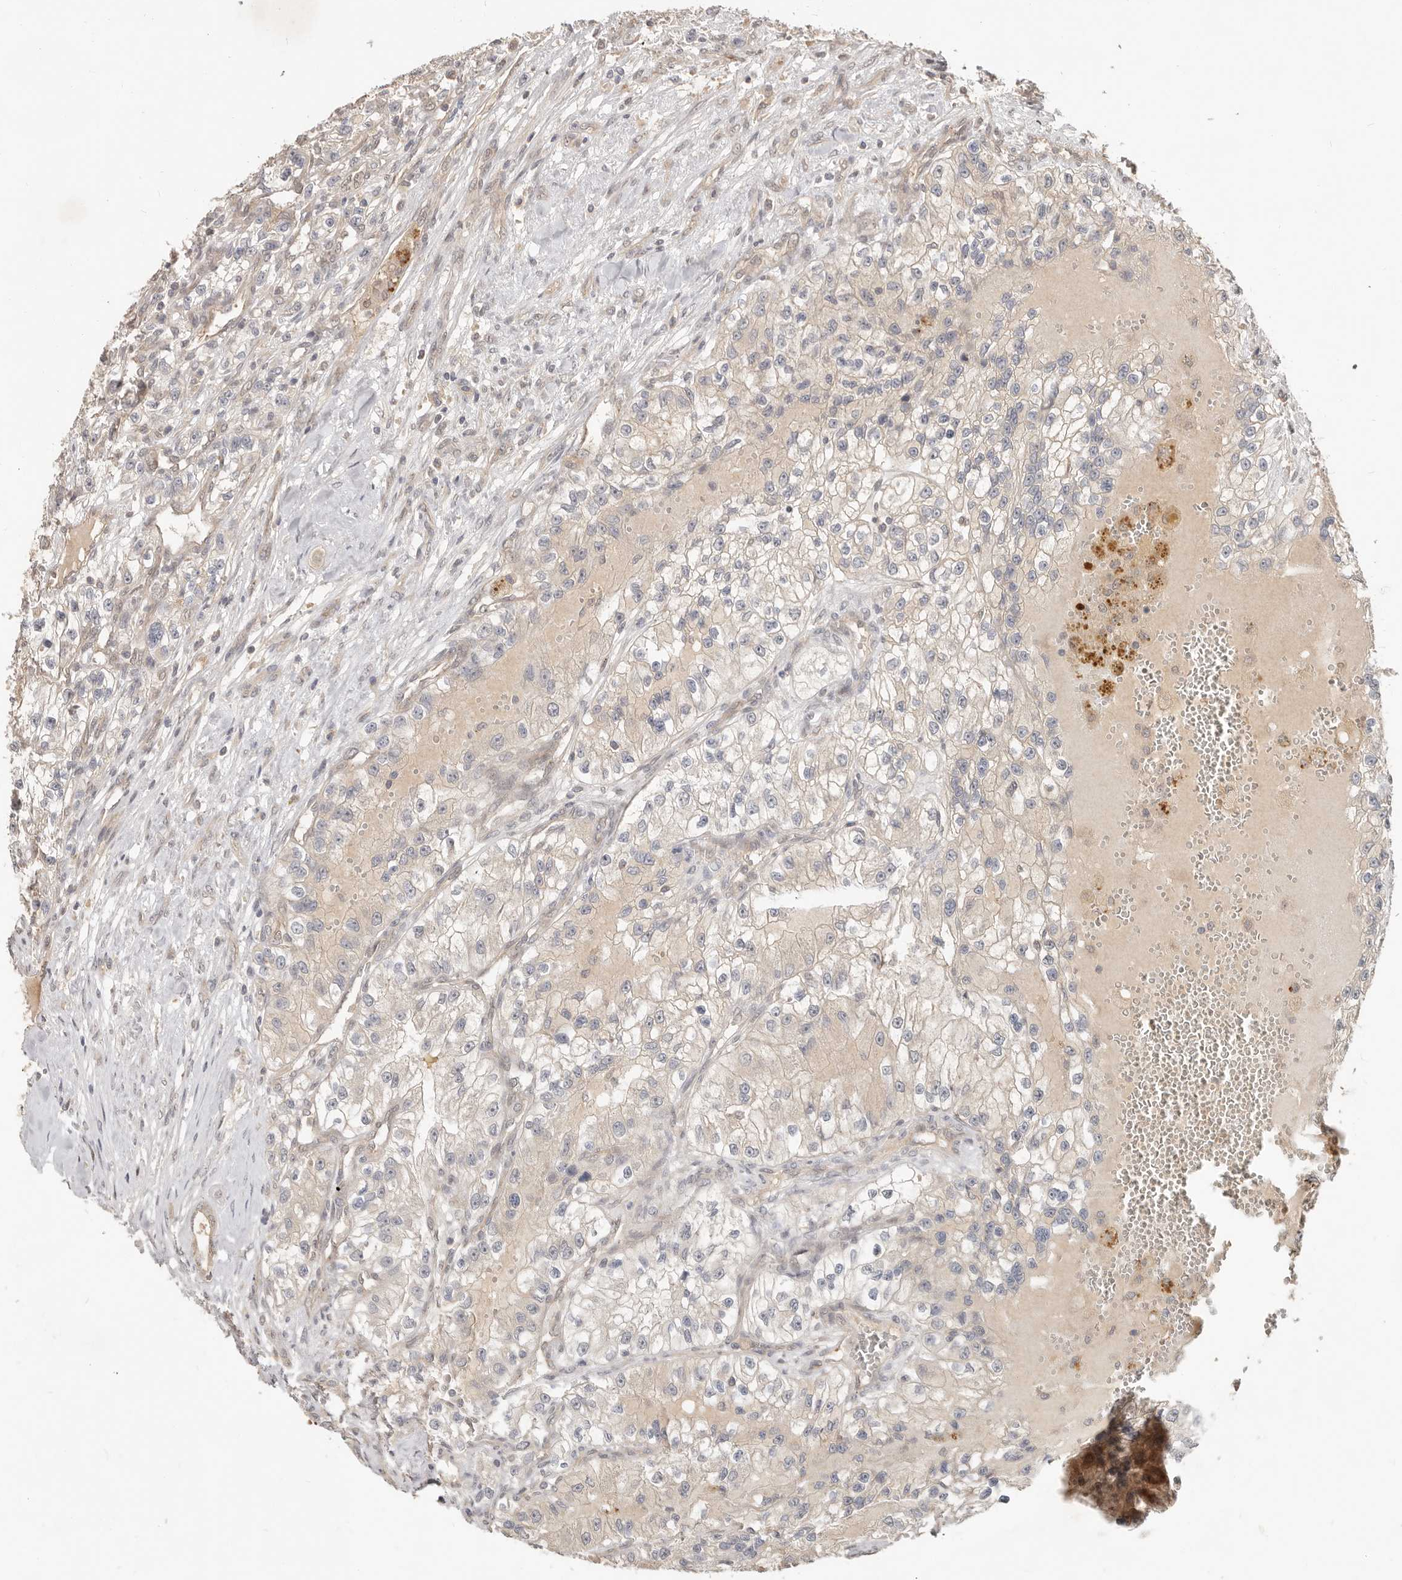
{"staining": {"intensity": "negative", "quantity": "none", "location": "none"}, "tissue": "renal cancer", "cell_type": "Tumor cells", "image_type": "cancer", "snomed": [{"axis": "morphology", "description": "Adenocarcinoma, NOS"}, {"axis": "topography", "description": "Kidney"}], "caption": "IHC of renal cancer (adenocarcinoma) reveals no positivity in tumor cells.", "gene": "MTFR2", "patient": {"sex": "female", "age": 57}}